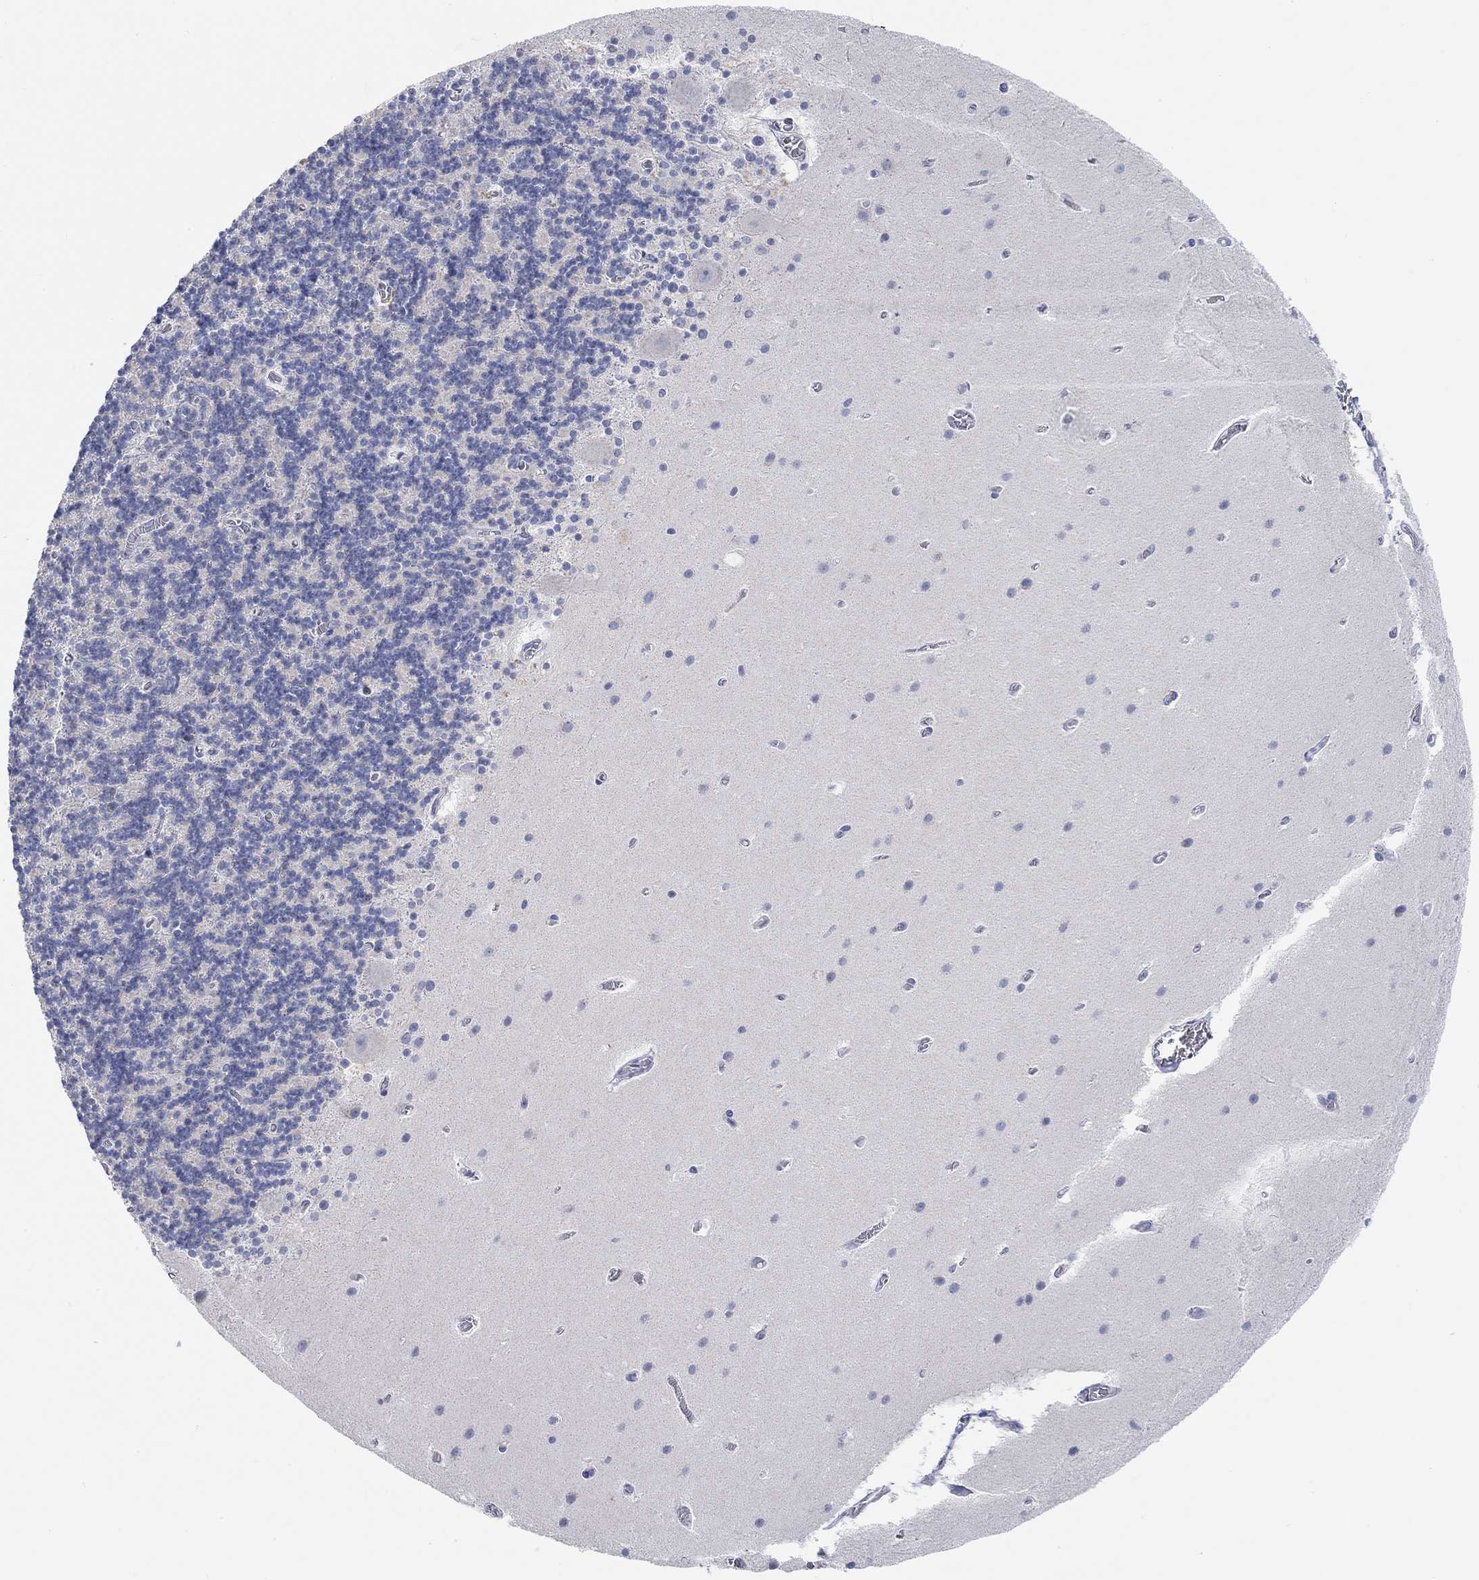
{"staining": {"intensity": "negative", "quantity": "none", "location": "none"}, "tissue": "cerebellum", "cell_type": "Cells in granular layer", "image_type": "normal", "snomed": [{"axis": "morphology", "description": "Normal tissue, NOS"}, {"axis": "topography", "description": "Cerebellum"}], "caption": "DAB immunohistochemical staining of benign human cerebellum displays no significant positivity in cells in granular layer.", "gene": "ATP6V1E2", "patient": {"sex": "male", "age": 70}}